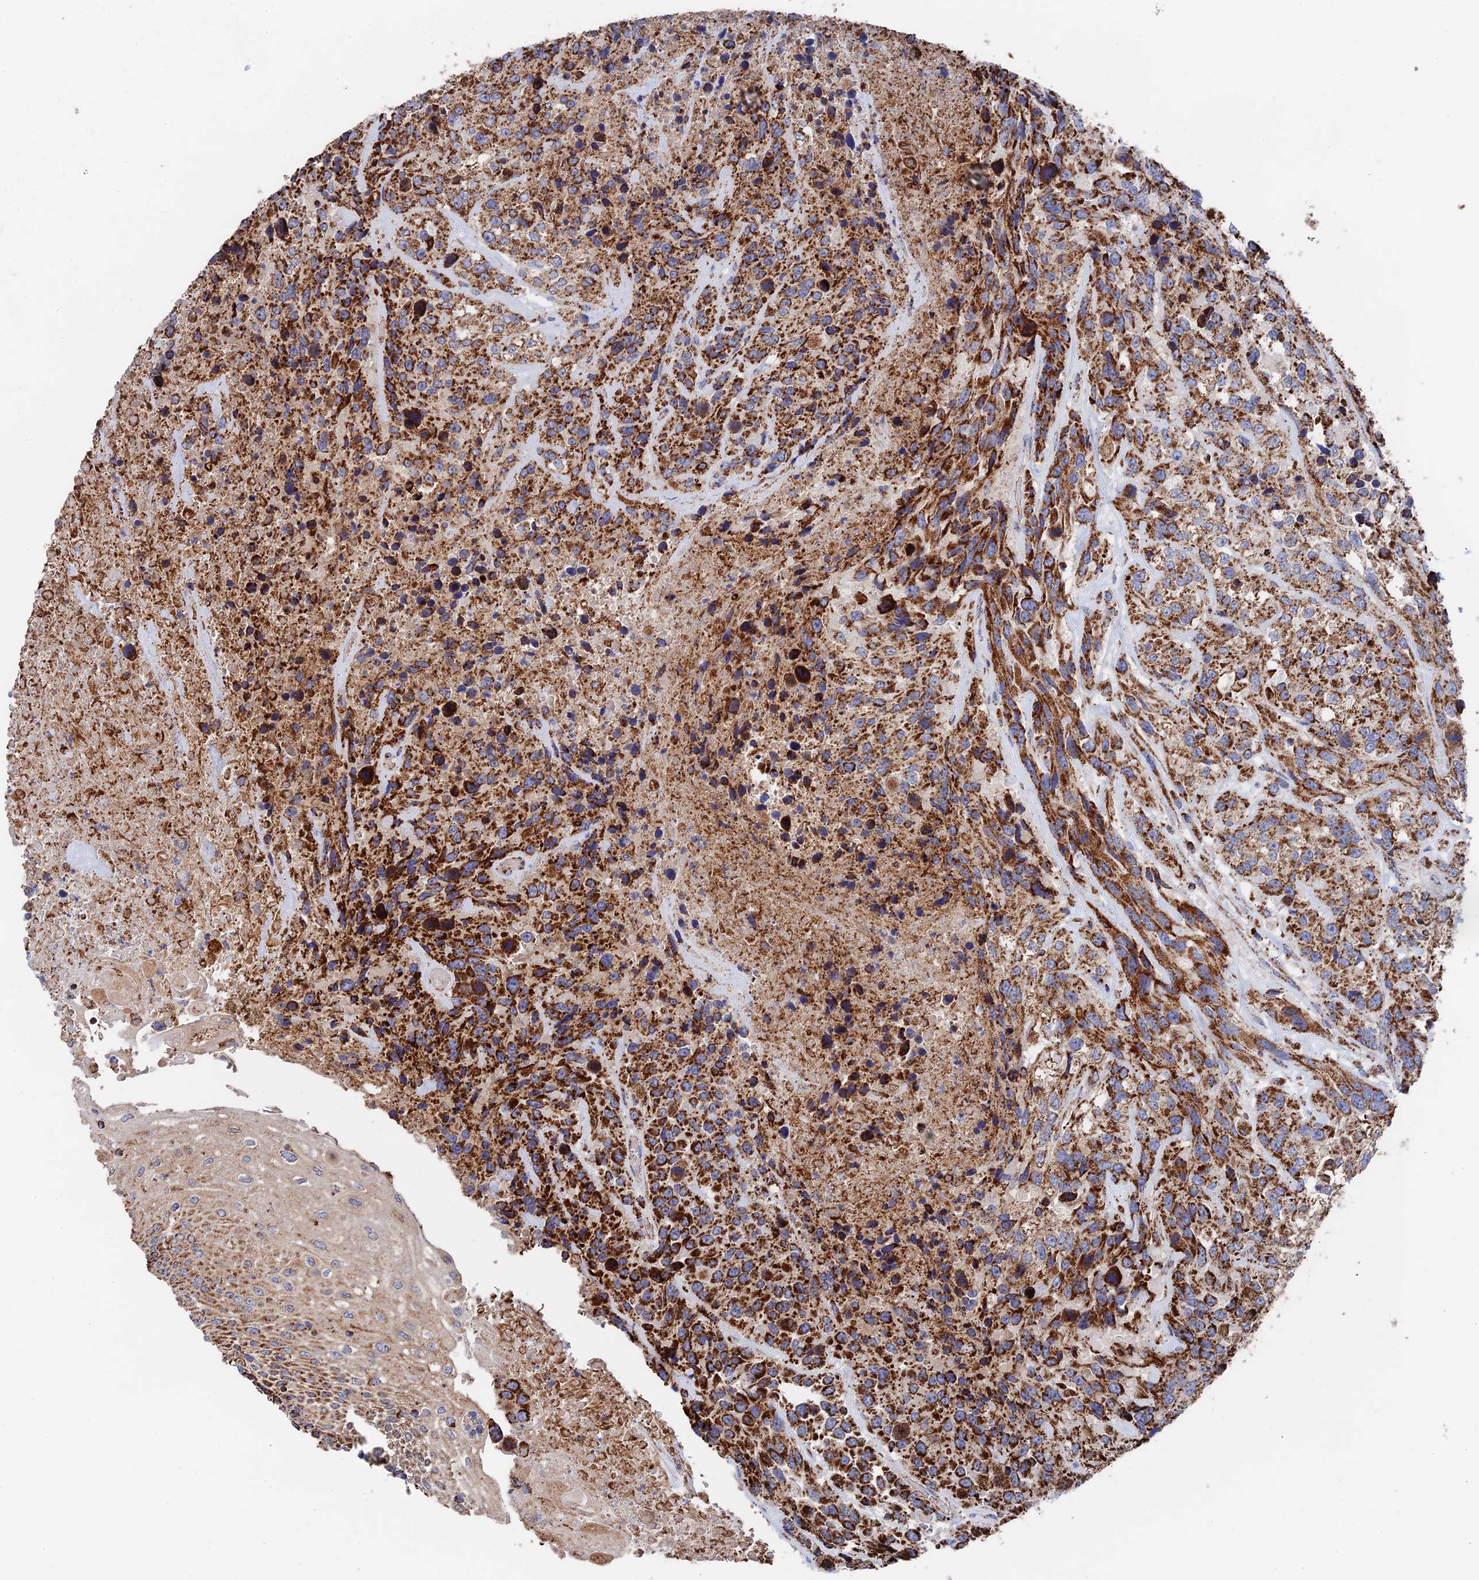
{"staining": {"intensity": "strong", "quantity": ">75%", "location": "cytoplasmic/membranous"}, "tissue": "urothelial cancer", "cell_type": "Tumor cells", "image_type": "cancer", "snomed": [{"axis": "morphology", "description": "Urothelial carcinoma, High grade"}, {"axis": "topography", "description": "Urinary bladder"}], "caption": "About >75% of tumor cells in urothelial cancer show strong cytoplasmic/membranous protein positivity as visualized by brown immunohistochemical staining.", "gene": "HAUS8", "patient": {"sex": "female", "age": 70}}